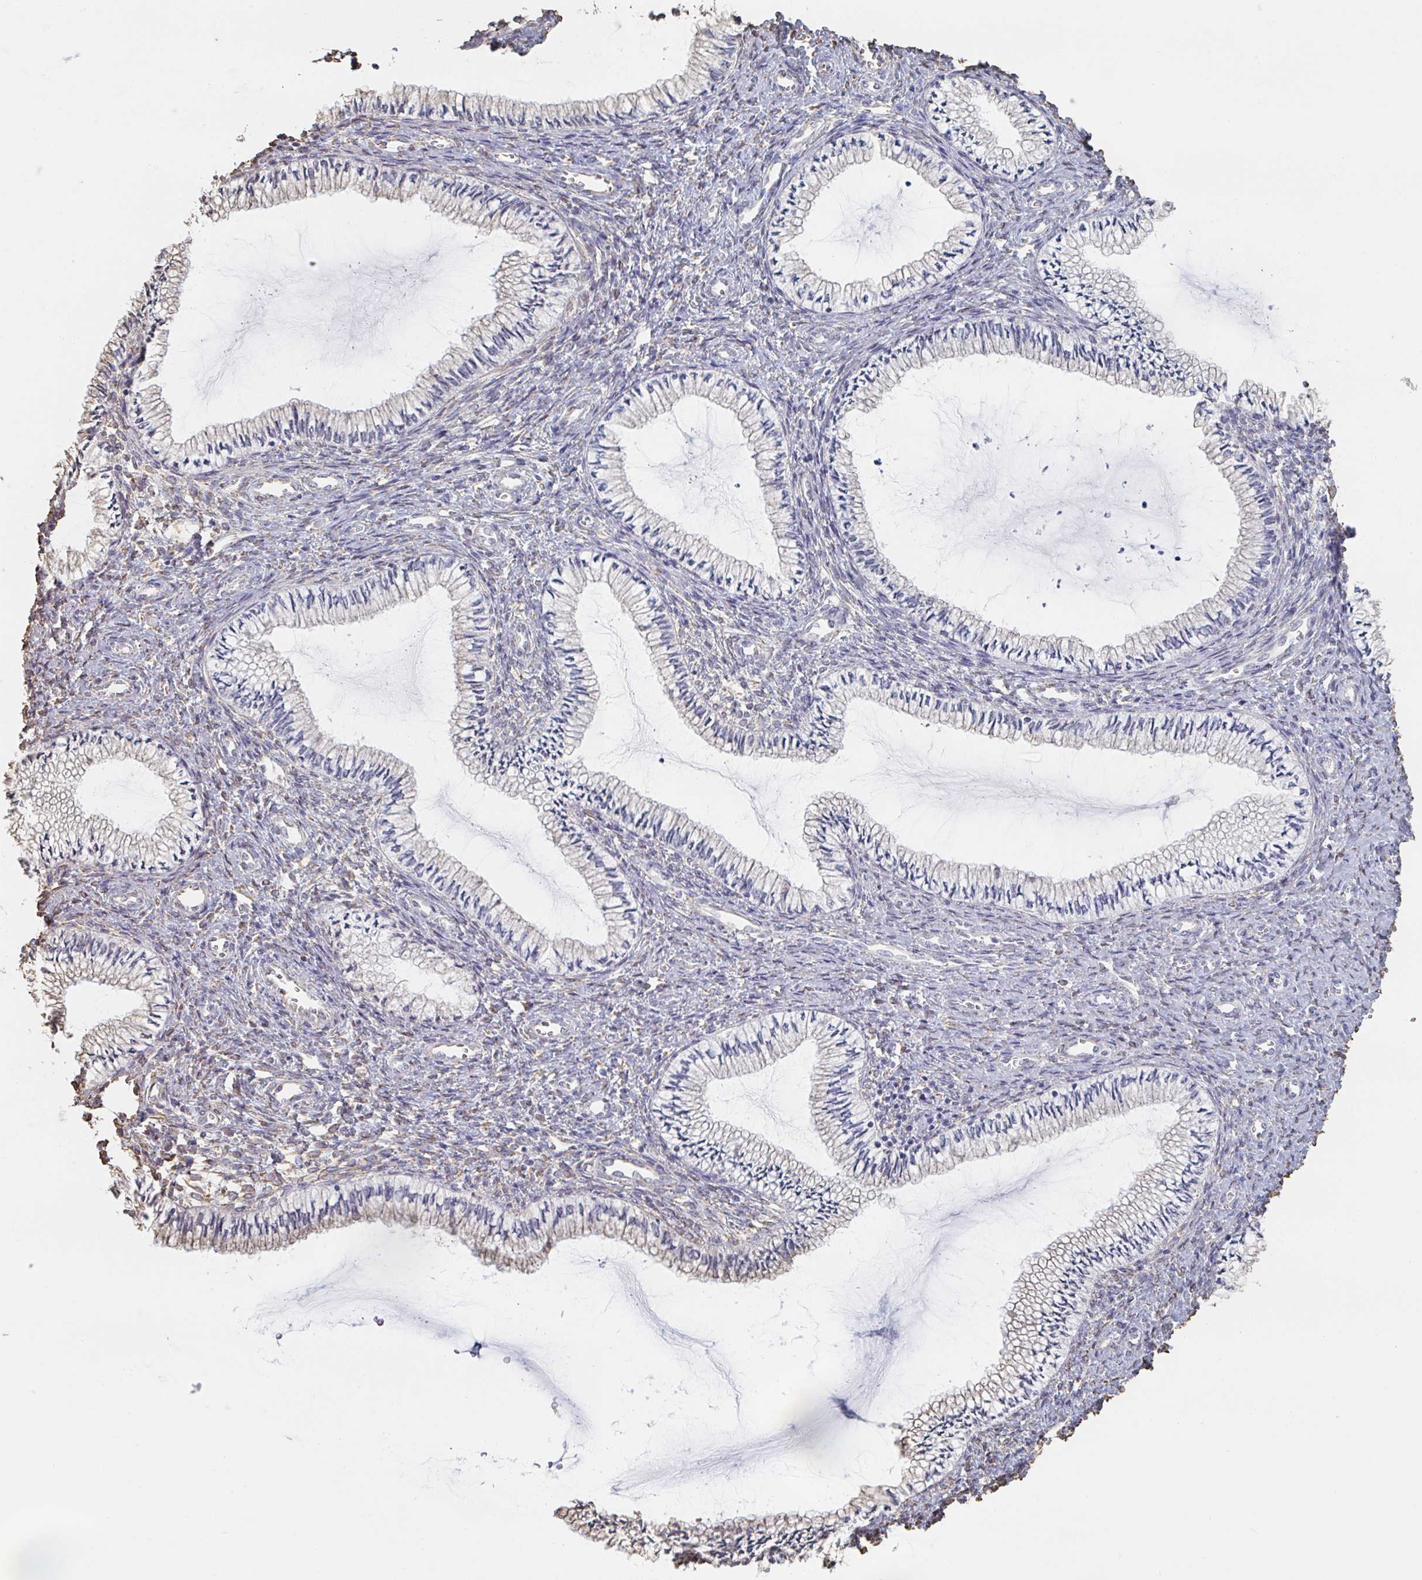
{"staining": {"intensity": "negative", "quantity": "none", "location": "none"}, "tissue": "cervix", "cell_type": "Glandular cells", "image_type": "normal", "snomed": [{"axis": "morphology", "description": "Normal tissue, NOS"}, {"axis": "topography", "description": "Cervix"}], "caption": "DAB immunohistochemical staining of normal cervix demonstrates no significant positivity in glandular cells. (DAB (3,3'-diaminobenzidine) IHC with hematoxylin counter stain).", "gene": "RAB5IF", "patient": {"sex": "female", "age": 24}}